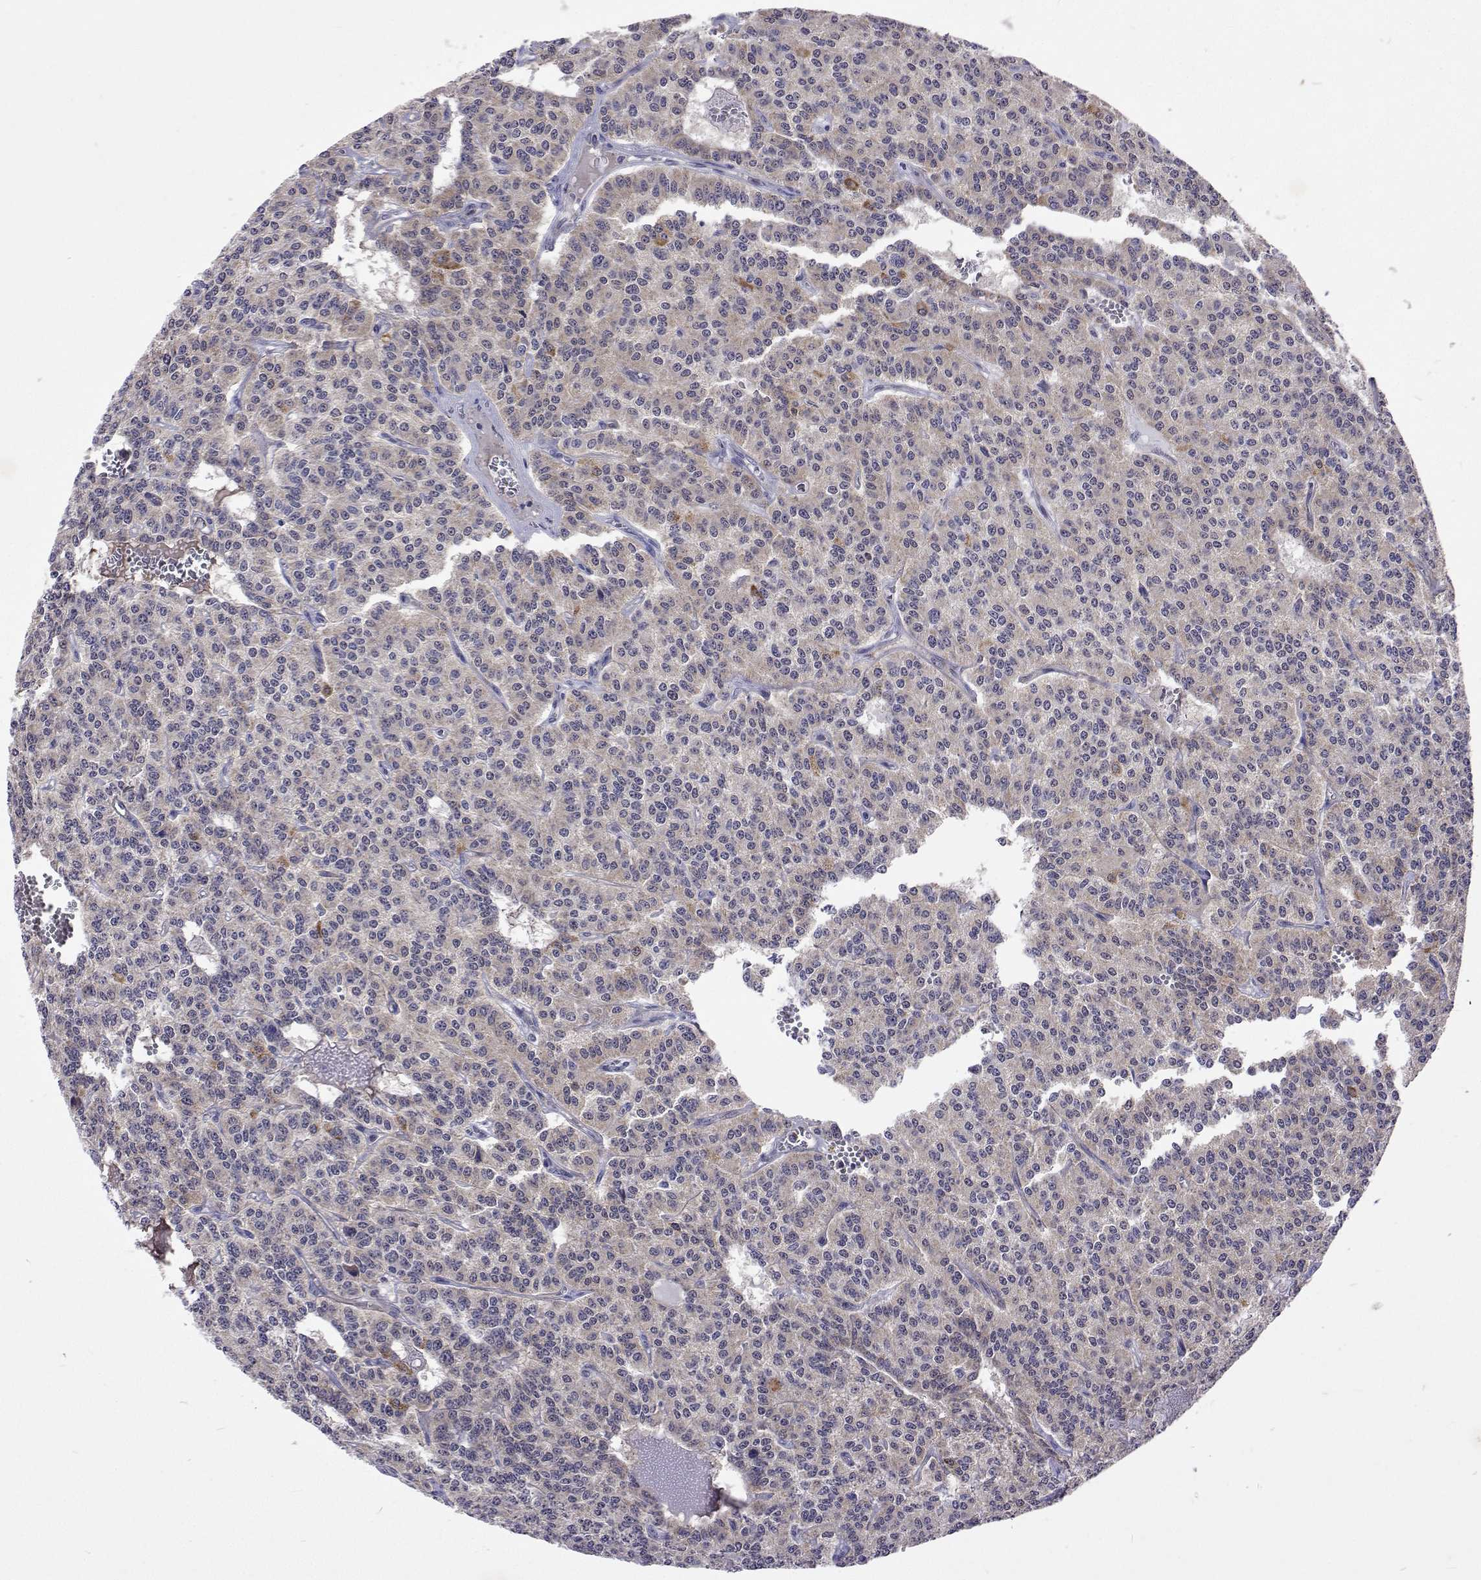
{"staining": {"intensity": "weak", "quantity": "25%-75%", "location": "cytoplasmic/membranous"}, "tissue": "carcinoid", "cell_type": "Tumor cells", "image_type": "cancer", "snomed": [{"axis": "morphology", "description": "Carcinoid, malignant, NOS"}, {"axis": "topography", "description": "Lung"}], "caption": "Protein expression analysis of carcinoid reveals weak cytoplasmic/membranous positivity in approximately 25%-75% of tumor cells.", "gene": "DHTKD1", "patient": {"sex": "female", "age": 71}}